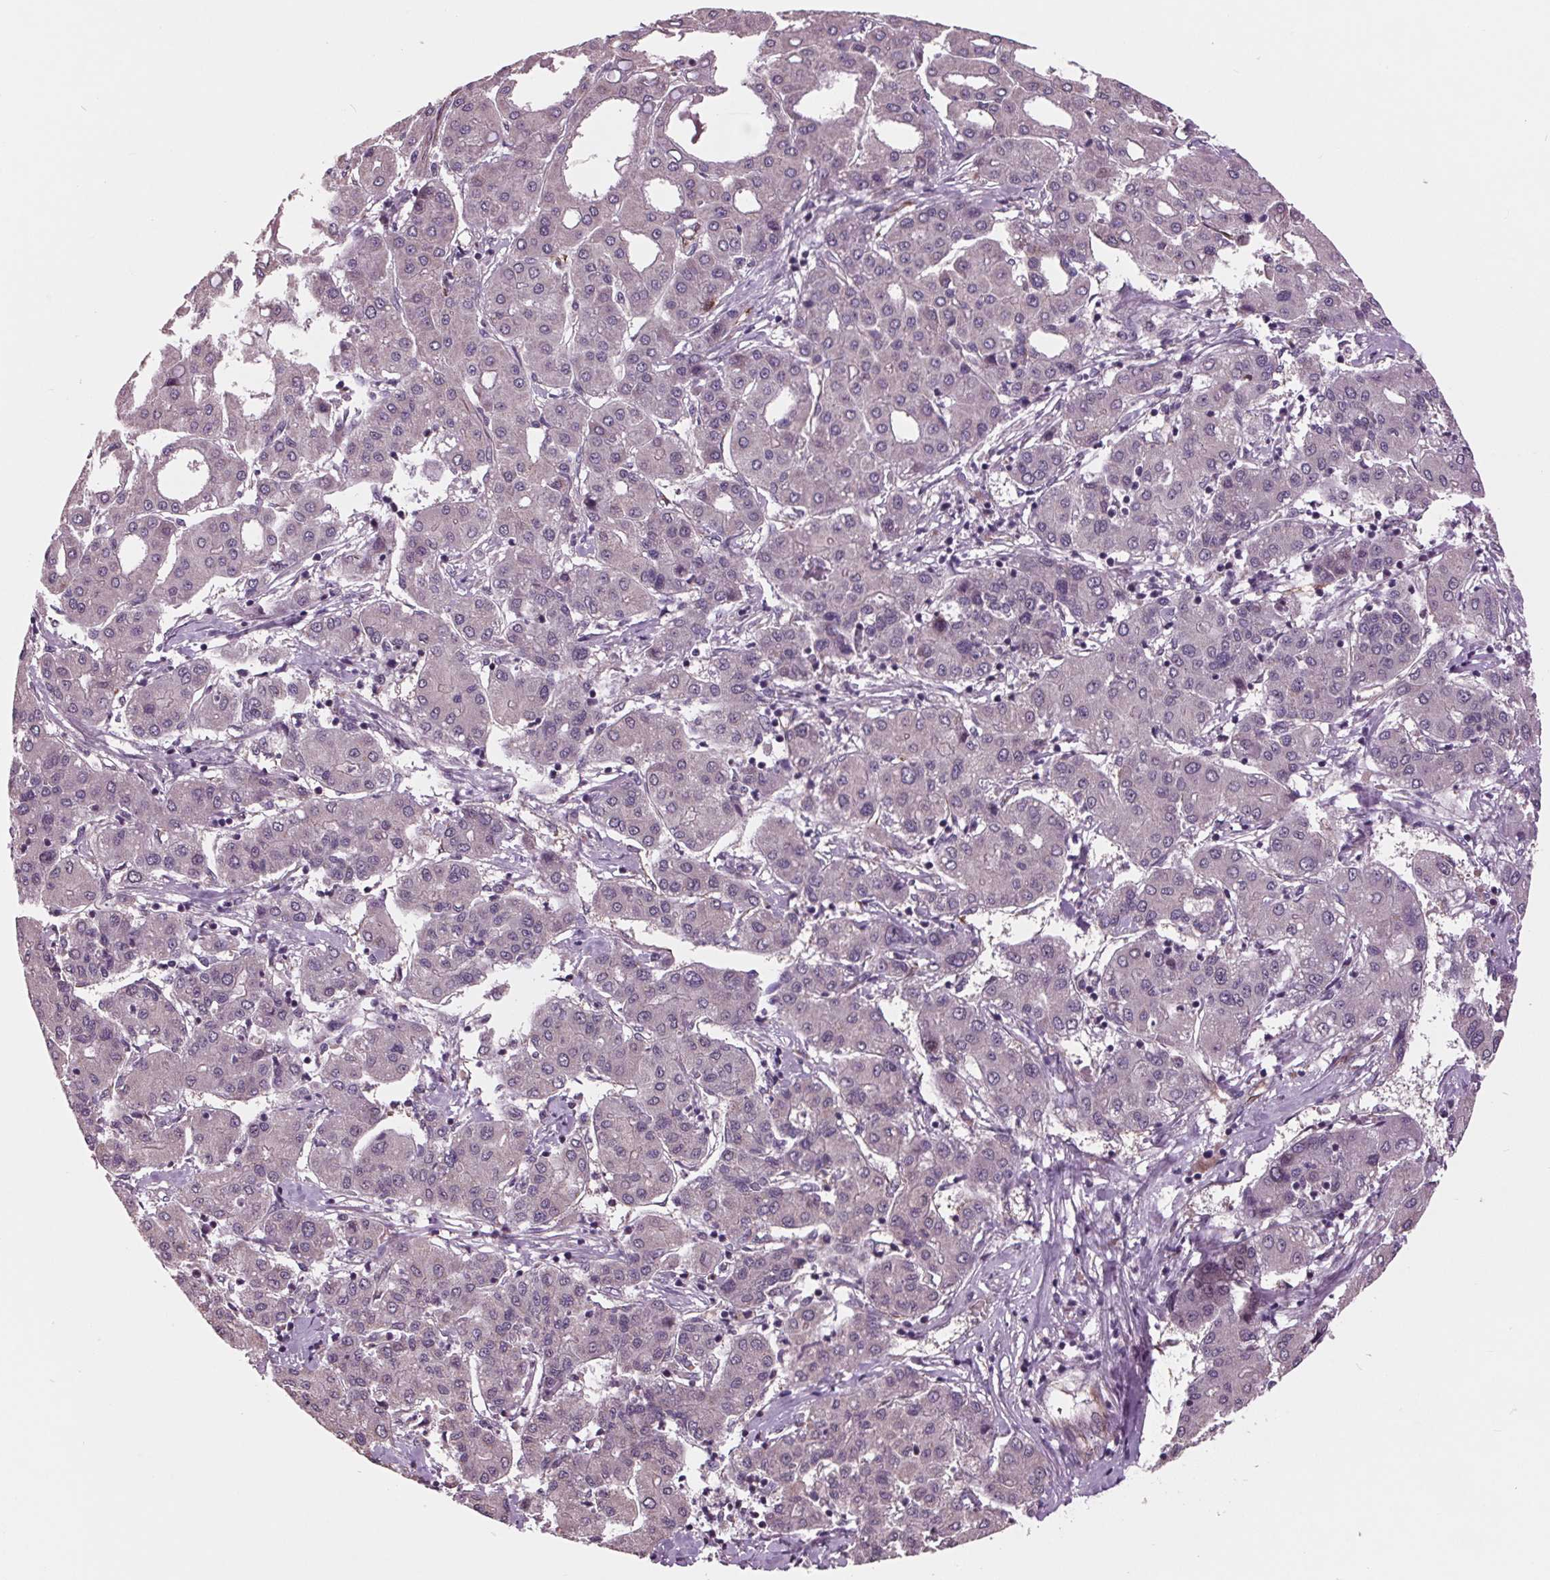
{"staining": {"intensity": "negative", "quantity": "none", "location": "none"}, "tissue": "liver cancer", "cell_type": "Tumor cells", "image_type": "cancer", "snomed": [{"axis": "morphology", "description": "Carcinoma, Hepatocellular, NOS"}, {"axis": "topography", "description": "Liver"}], "caption": "Tumor cells are negative for brown protein staining in liver cancer (hepatocellular carcinoma). Brightfield microscopy of IHC stained with DAB (3,3'-diaminobenzidine) (brown) and hematoxylin (blue), captured at high magnification.", "gene": "MAPK8", "patient": {"sex": "male", "age": 65}}